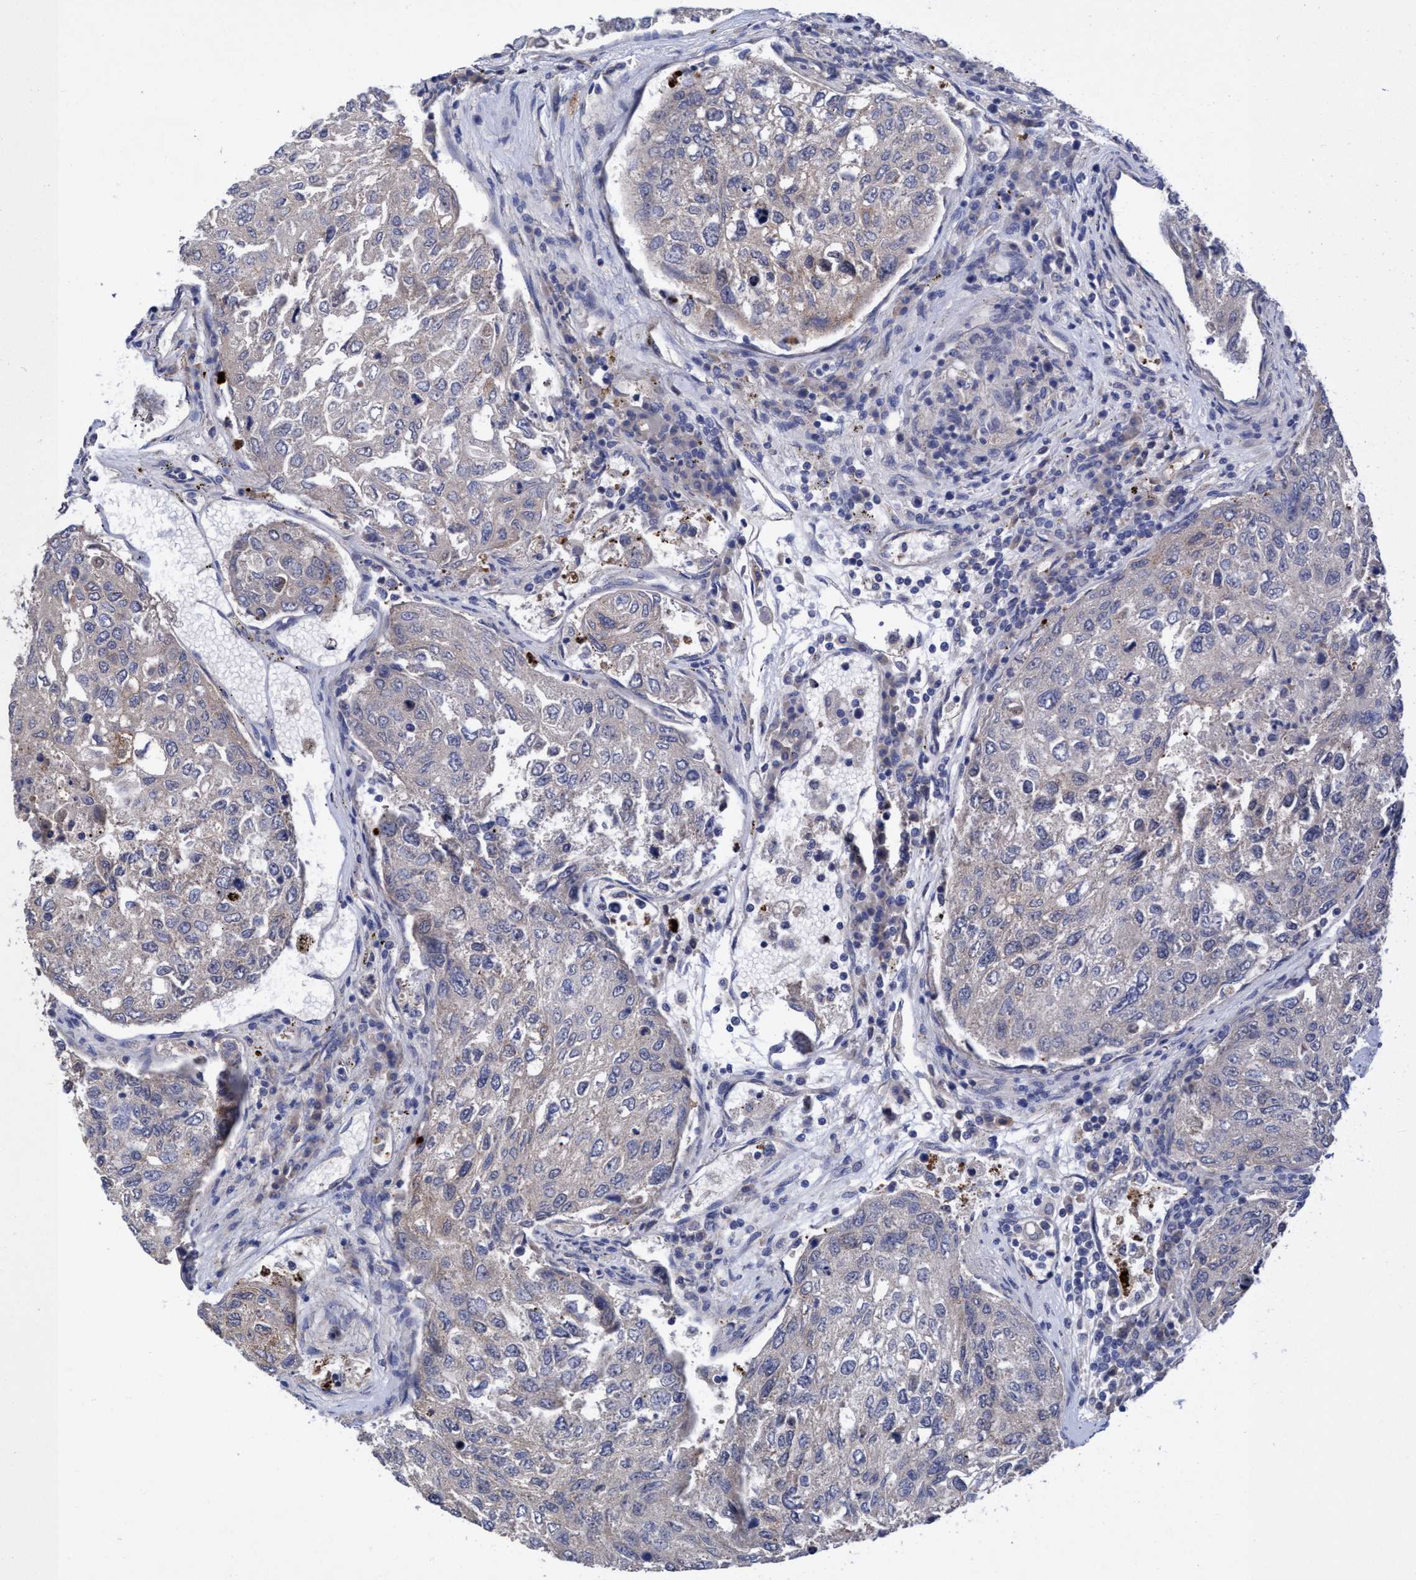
{"staining": {"intensity": "negative", "quantity": "none", "location": "none"}, "tissue": "urothelial cancer", "cell_type": "Tumor cells", "image_type": "cancer", "snomed": [{"axis": "morphology", "description": "Urothelial carcinoma, High grade"}, {"axis": "topography", "description": "Lymph node"}, {"axis": "topography", "description": "Urinary bladder"}], "caption": "DAB immunohistochemical staining of human urothelial cancer exhibits no significant expression in tumor cells.", "gene": "SEMA4D", "patient": {"sex": "male", "age": 51}}